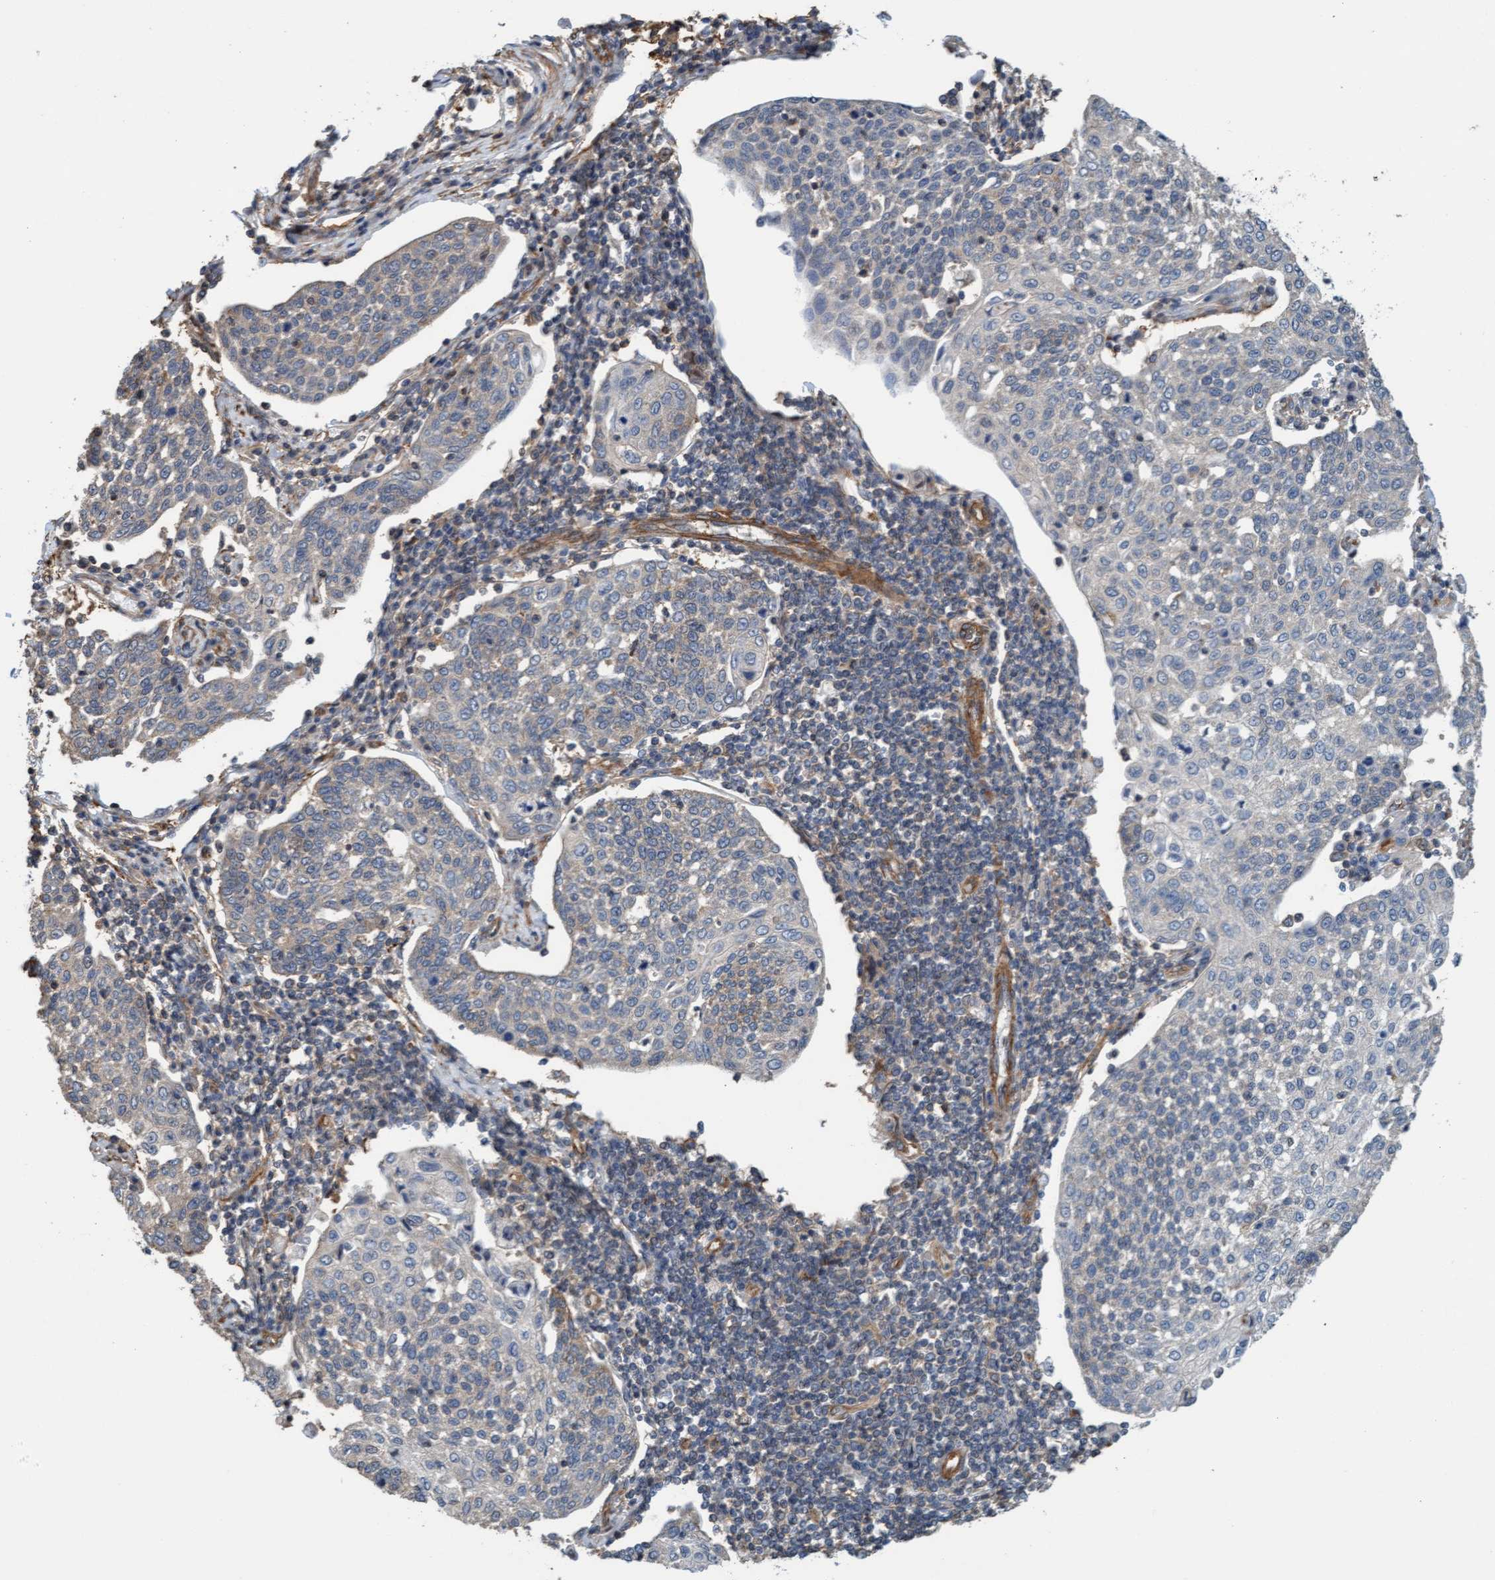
{"staining": {"intensity": "negative", "quantity": "none", "location": "none"}, "tissue": "cervical cancer", "cell_type": "Tumor cells", "image_type": "cancer", "snomed": [{"axis": "morphology", "description": "Squamous cell carcinoma, NOS"}, {"axis": "topography", "description": "Cervix"}], "caption": "This is an IHC image of human squamous cell carcinoma (cervical). There is no staining in tumor cells.", "gene": "FMNL3", "patient": {"sex": "female", "age": 34}}